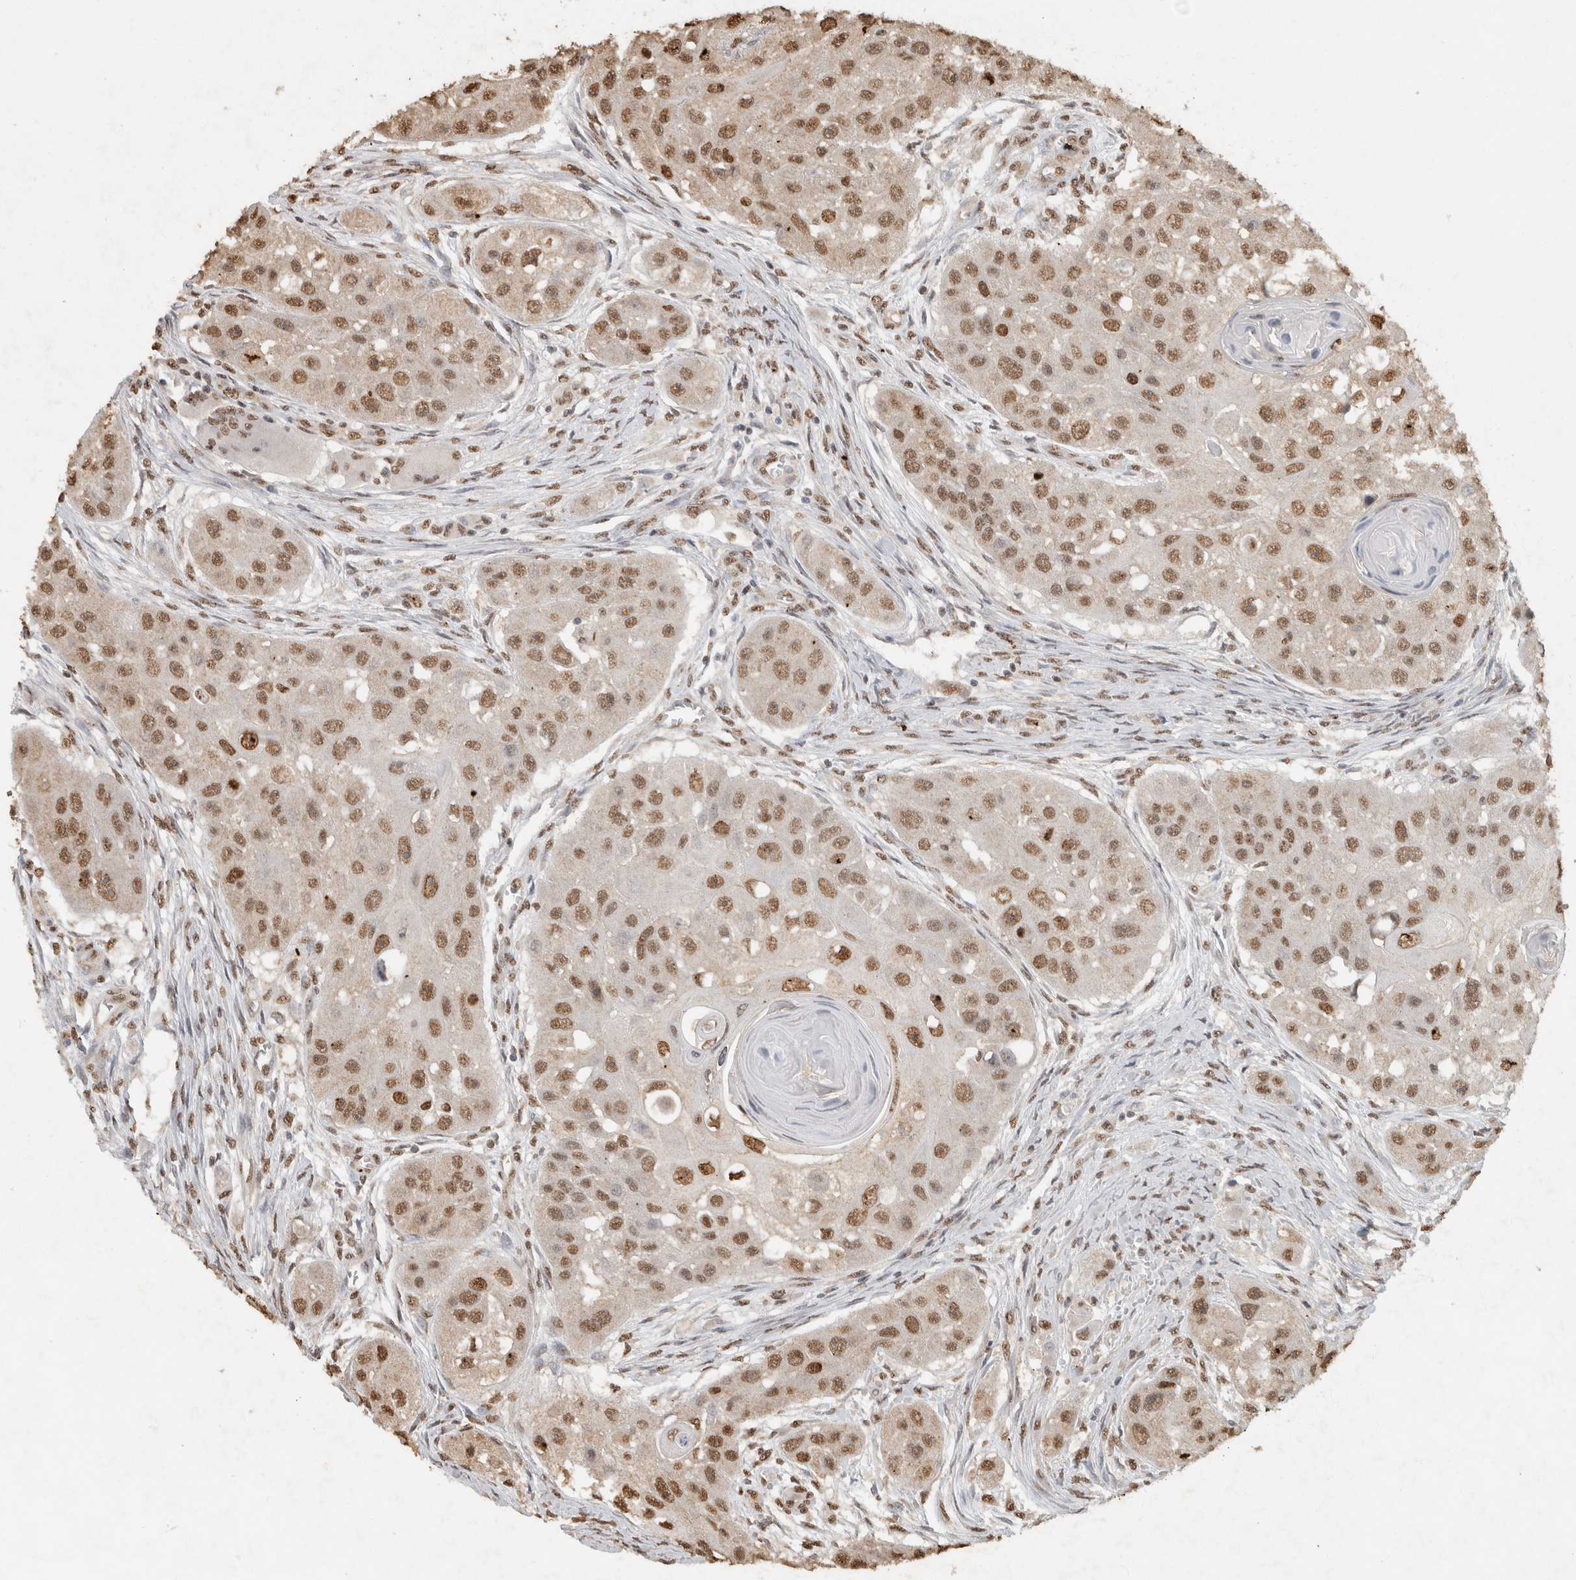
{"staining": {"intensity": "moderate", "quantity": ">75%", "location": "nuclear"}, "tissue": "head and neck cancer", "cell_type": "Tumor cells", "image_type": "cancer", "snomed": [{"axis": "morphology", "description": "Normal tissue, NOS"}, {"axis": "morphology", "description": "Squamous cell carcinoma, NOS"}, {"axis": "topography", "description": "Skeletal muscle"}, {"axis": "topography", "description": "Head-Neck"}], "caption": "Immunohistochemistry image of neoplastic tissue: head and neck cancer (squamous cell carcinoma) stained using immunohistochemistry (IHC) demonstrates medium levels of moderate protein expression localized specifically in the nuclear of tumor cells, appearing as a nuclear brown color.", "gene": "HAND2", "patient": {"sex": "male", "age": 51}}